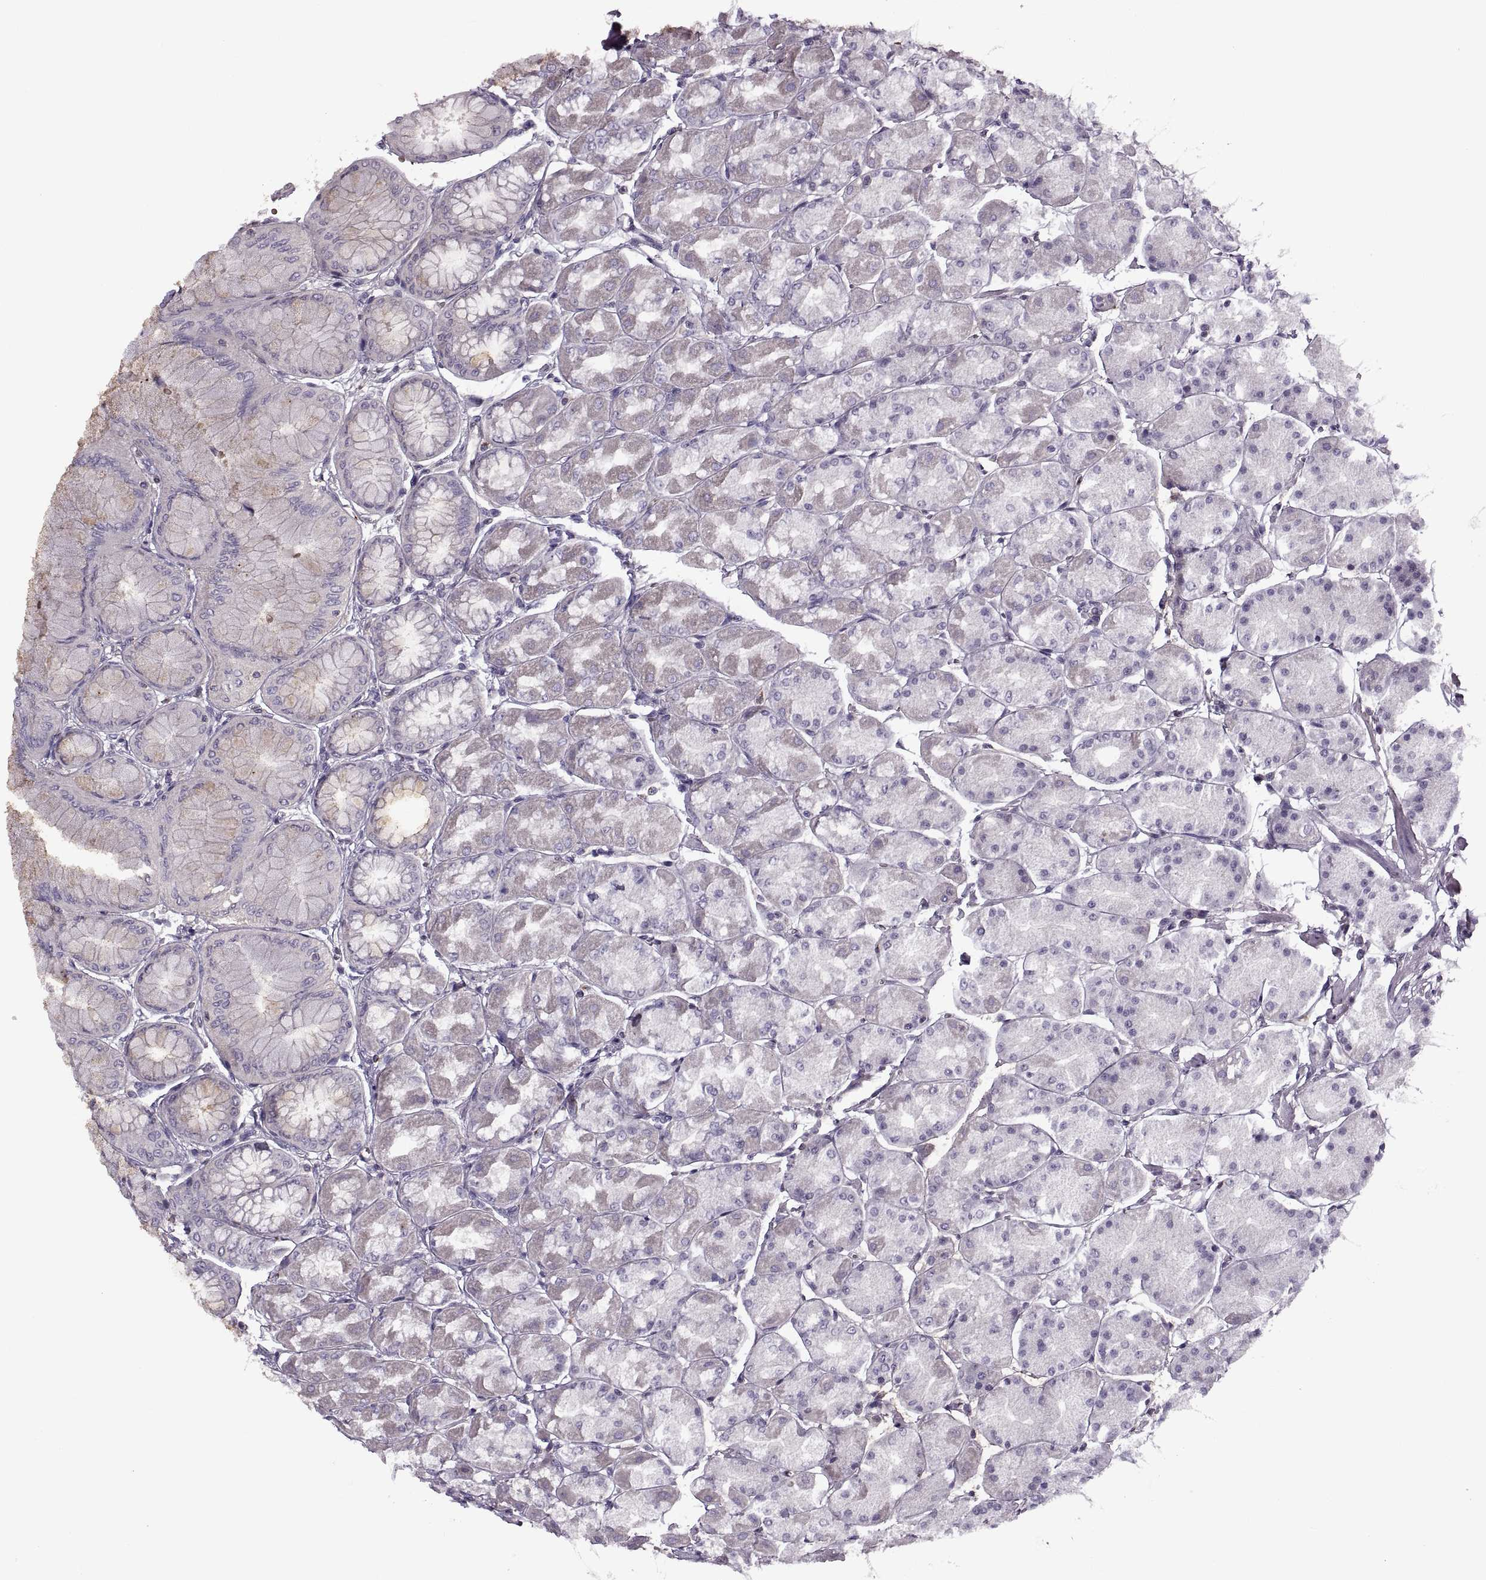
{"staining": {"intensity": "weak", "quantity": "<25%", "location": "cytoplasmic/membranous"}, "tissue": "stomach", "cell_type": "Glandular cells", "image_type": "normal", "snomed": [{"axis": "morphology", "description": "Normal tissue, NOS"}, {"axis": "topography", "description": "Stomach, upper"}], "caption": "Stomach was stained to show a protein in brown. There is no significant staining in glandular cells. (DAB (3,3'-diaminobenzidine) immunohistochemistry visualized using brightfield microscopy, high magnification).", "gene": "SLC2A14", "patient": {"sex": "male", "age": 60}}